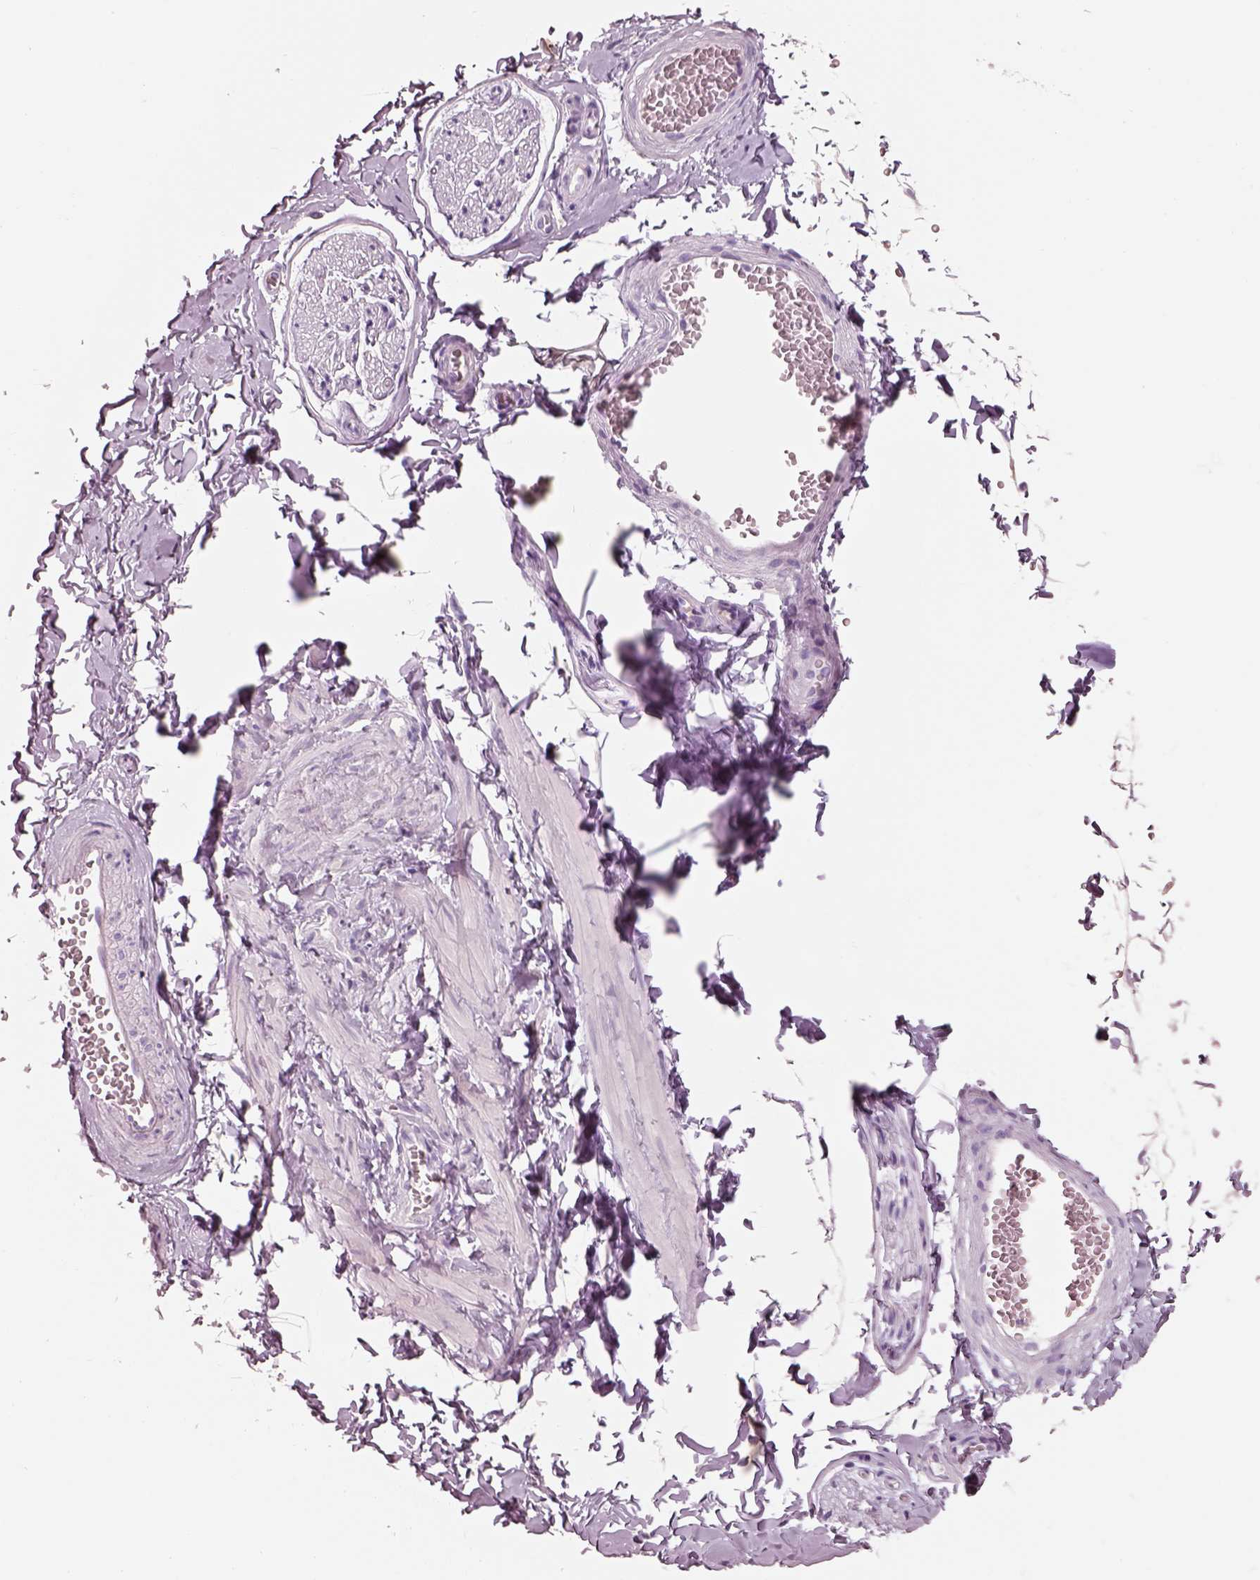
{"staining": {"intensity": "negative", "quantity": "none", "location": "none"}, "tissue": "adipose tissue", "cell_type": "Adipocytes", "image_type": "normal", "snomed": [{"axis": "morphology", "description": "Normal tissue, NOS"}, {"axis": "topography", "description": "Smooth muscle"}, {"axis": "topography", "description": "Peripheral nerve tissue"}], "caption": "DAB immunohistochemical staining of benign adipose tissue exhibits no significant expression in adipocytes.", "gene": "PNOC", "patient": {"sex": "male", "age": 22}}